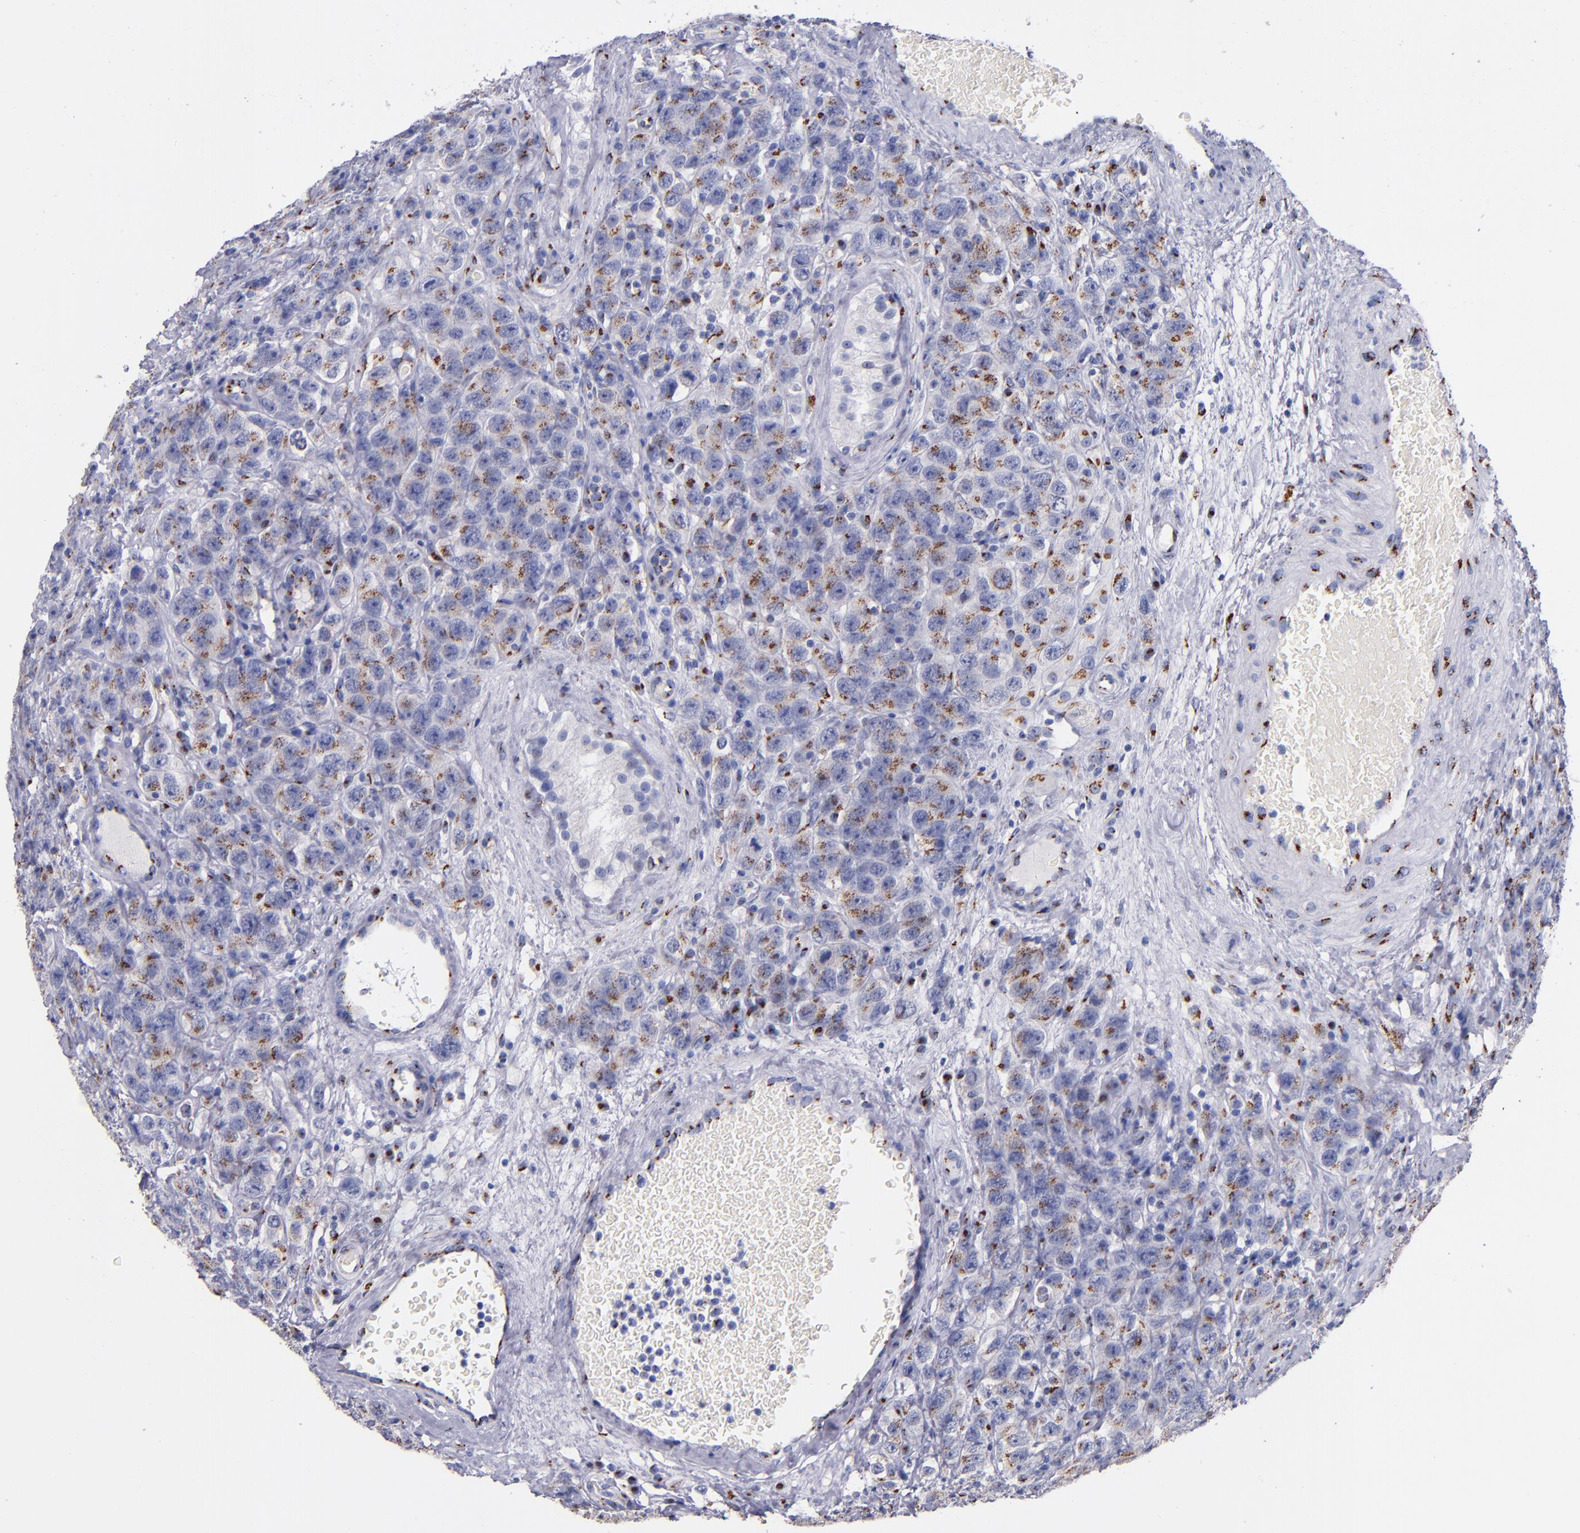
{"staining": {"intensity": "moderate", "quantity": ">75%", "location": "cytoplasmic/membranous"}, "tissue": "testis cancer", "cell_type": "Tumor cells", "image_type": "cancer", "snomed": [{"axis": "morphology", "description": "Seminoma, NOS"}, {"axis": "topography", "description": "Testis"}], "caption": "This is an image of immunohistochemistry (IHC) staining of testis cancer (seminoma), which shows moderate positivity in the cytoplasmic/membranous of tumor cells.", "gene": "GOLIM4", "patient": {"sex": "male", "age": 52}}